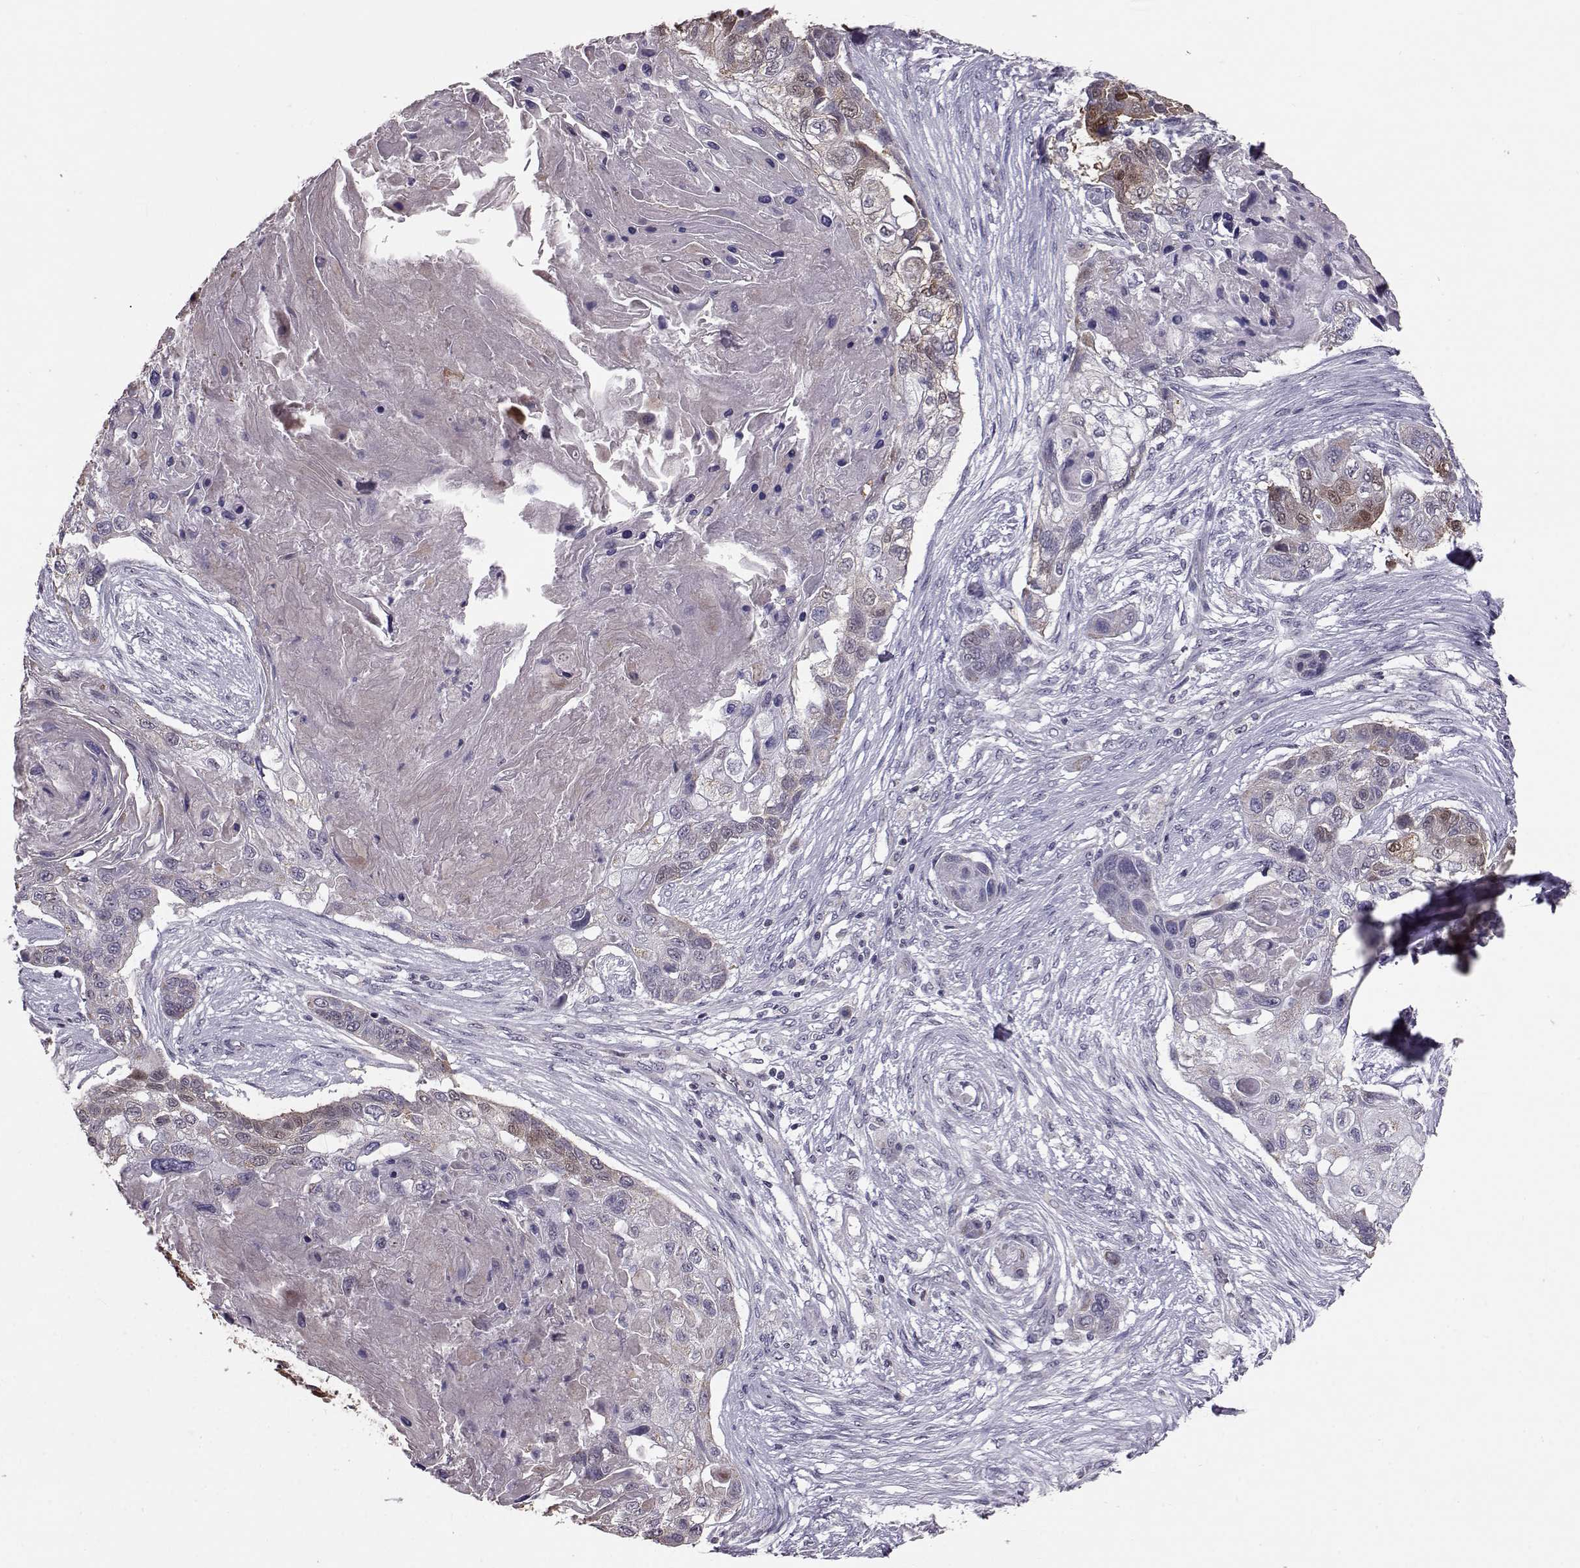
{"staining": {"intensity": "moderate", "quantity": "<25%", "location": "cytoplasmic/membranous,nuclear"}, "tissue": "lung cancer", "cell_type": "Tumor cells", "image_type": "cancer", "snomed": [{"axis": "morphology", "description": "Squamous cell carcinoma, NOS"}, {"axis": "topography", "description": "Lung"}], "caption": "Tumor cells reveal moderate cytoplasmic/membranous and nuclear staining in about <25% of cells in lung squamous cell carcinoma.", "gene": "ALDH3A1", "patient": {"sex": "male", "age": 69}}